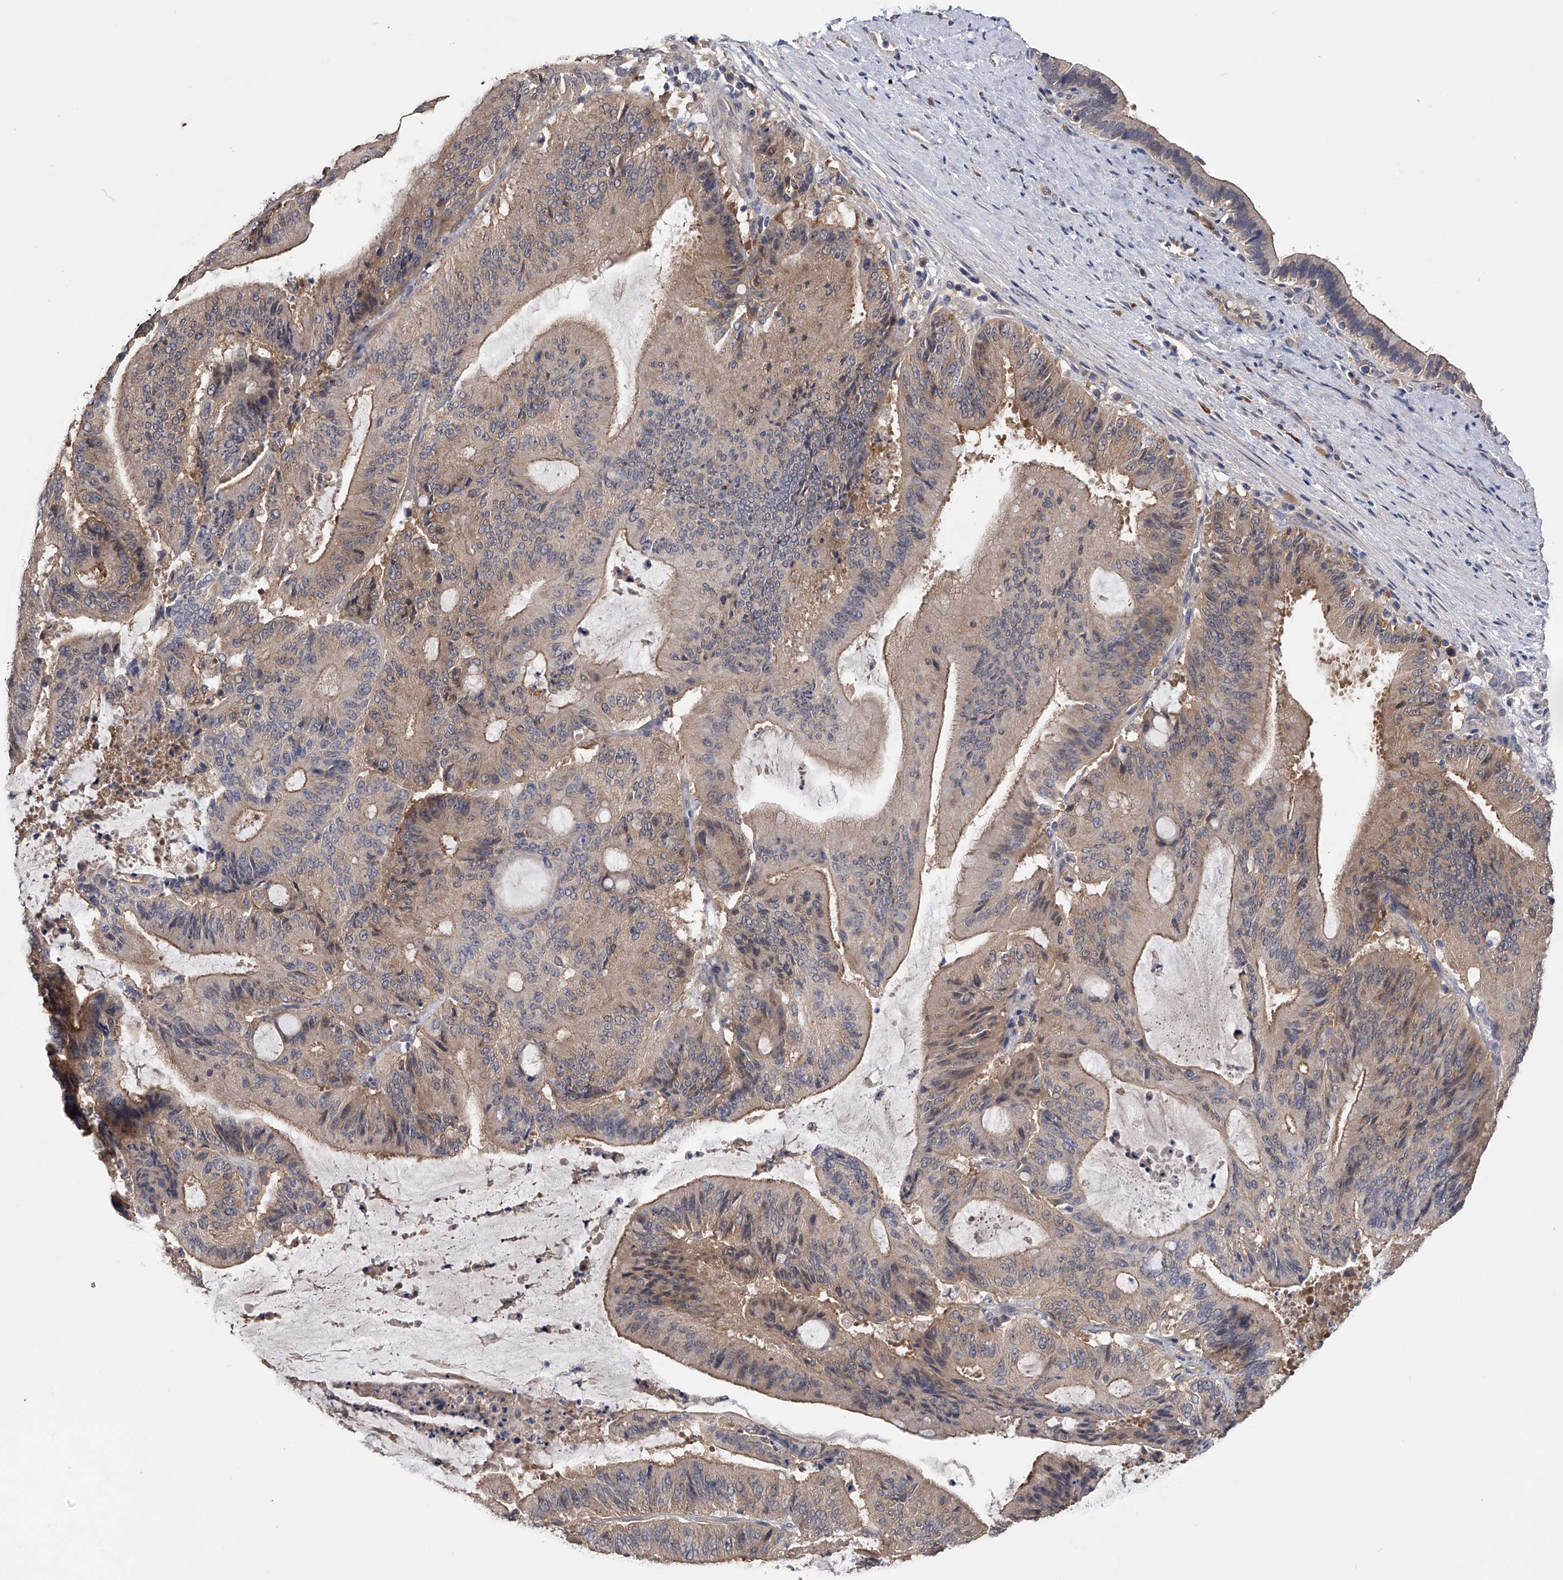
{"staining": {"intensity": "weak", "quantity": "<25%", "location": "cytoplasmic/membranous"}, "tissue": "liver cancer", "cell_type": "Tumor cells", "image_type": "cancer", "snomed": [{"axis": "morphology", "description": "Normal tissue, NOS"}, {"axis": "morphology", "description": "Cholangiocarcinoma"}, {"axis": "topography", "description": "Liver"}, {"axis": "topography", "description": "Peripheral nerve tissue"}], "caption": "IHC photomicrograph of neoplastic tissue: liver cancer (cholangiocarcinoma) stained with DAB reveals no significant protein positivity in tumor cells. (Brightfield microscopy of DAB (3,3'-diaminobenzidine) IHC at high magnification).", "gene": "CFAP298", "patient": {"sex": "female", "age": 73}}